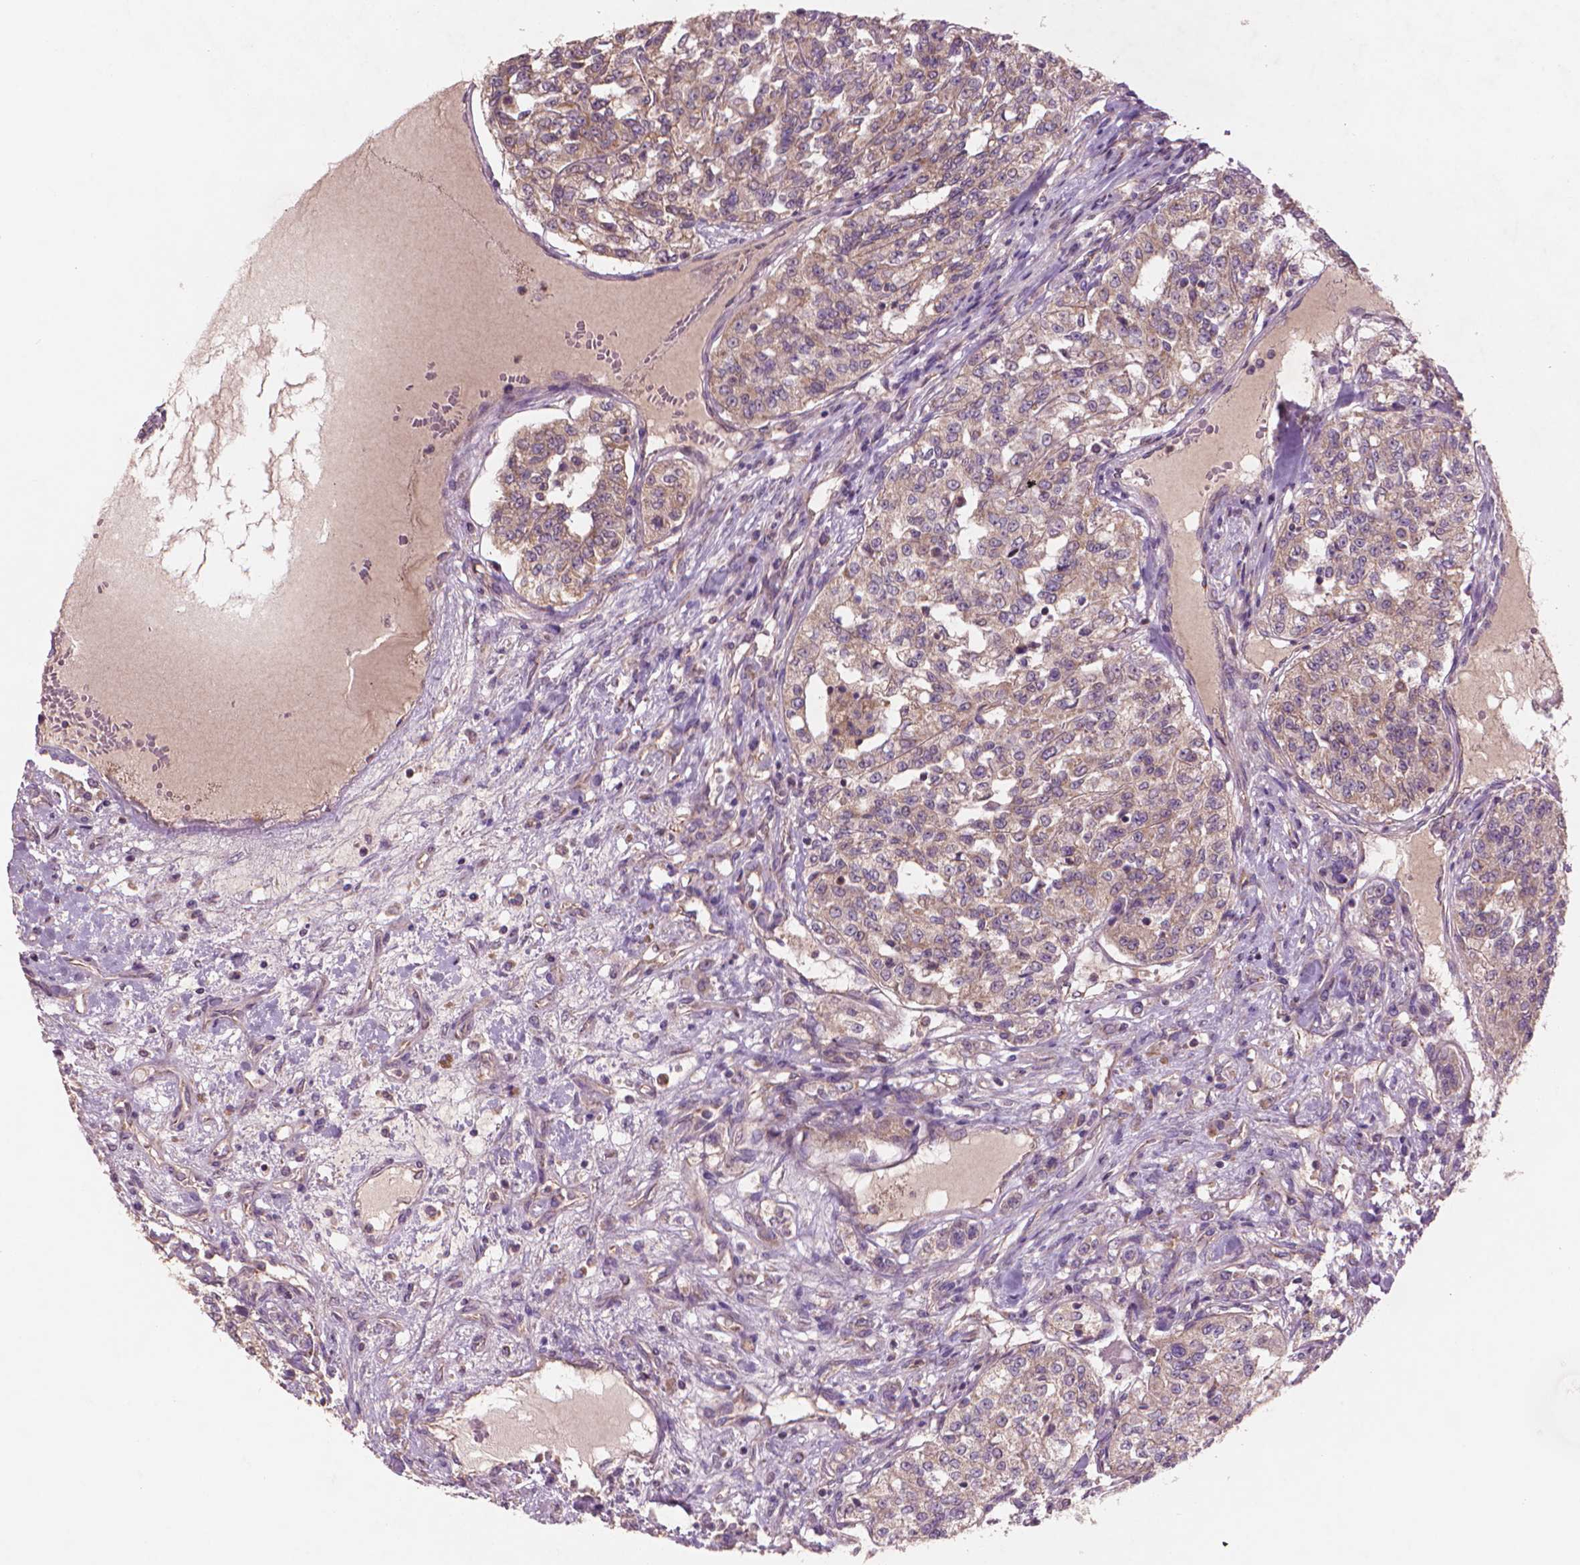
{"staining": {"intensity": "weak", "quantity": ">75%", "location": "cytoplasmic/membranous"}, "tissue": "renal cancer", "cell_type": "Tumor cells", "image_type": "cancer", "snomed": [{"axis": "morphology", "description": "Adenocarcinoma, NOS"}, {"axis": "topography", "description": "Kidney"}], "caption": "A brown stain highlights weak cytoplasmic/membranous expression of a protein in adenocarcinoma (renal) tumor cells.", "gene": "NLRX1", "patient": {"sex": "female", "age": 63}}